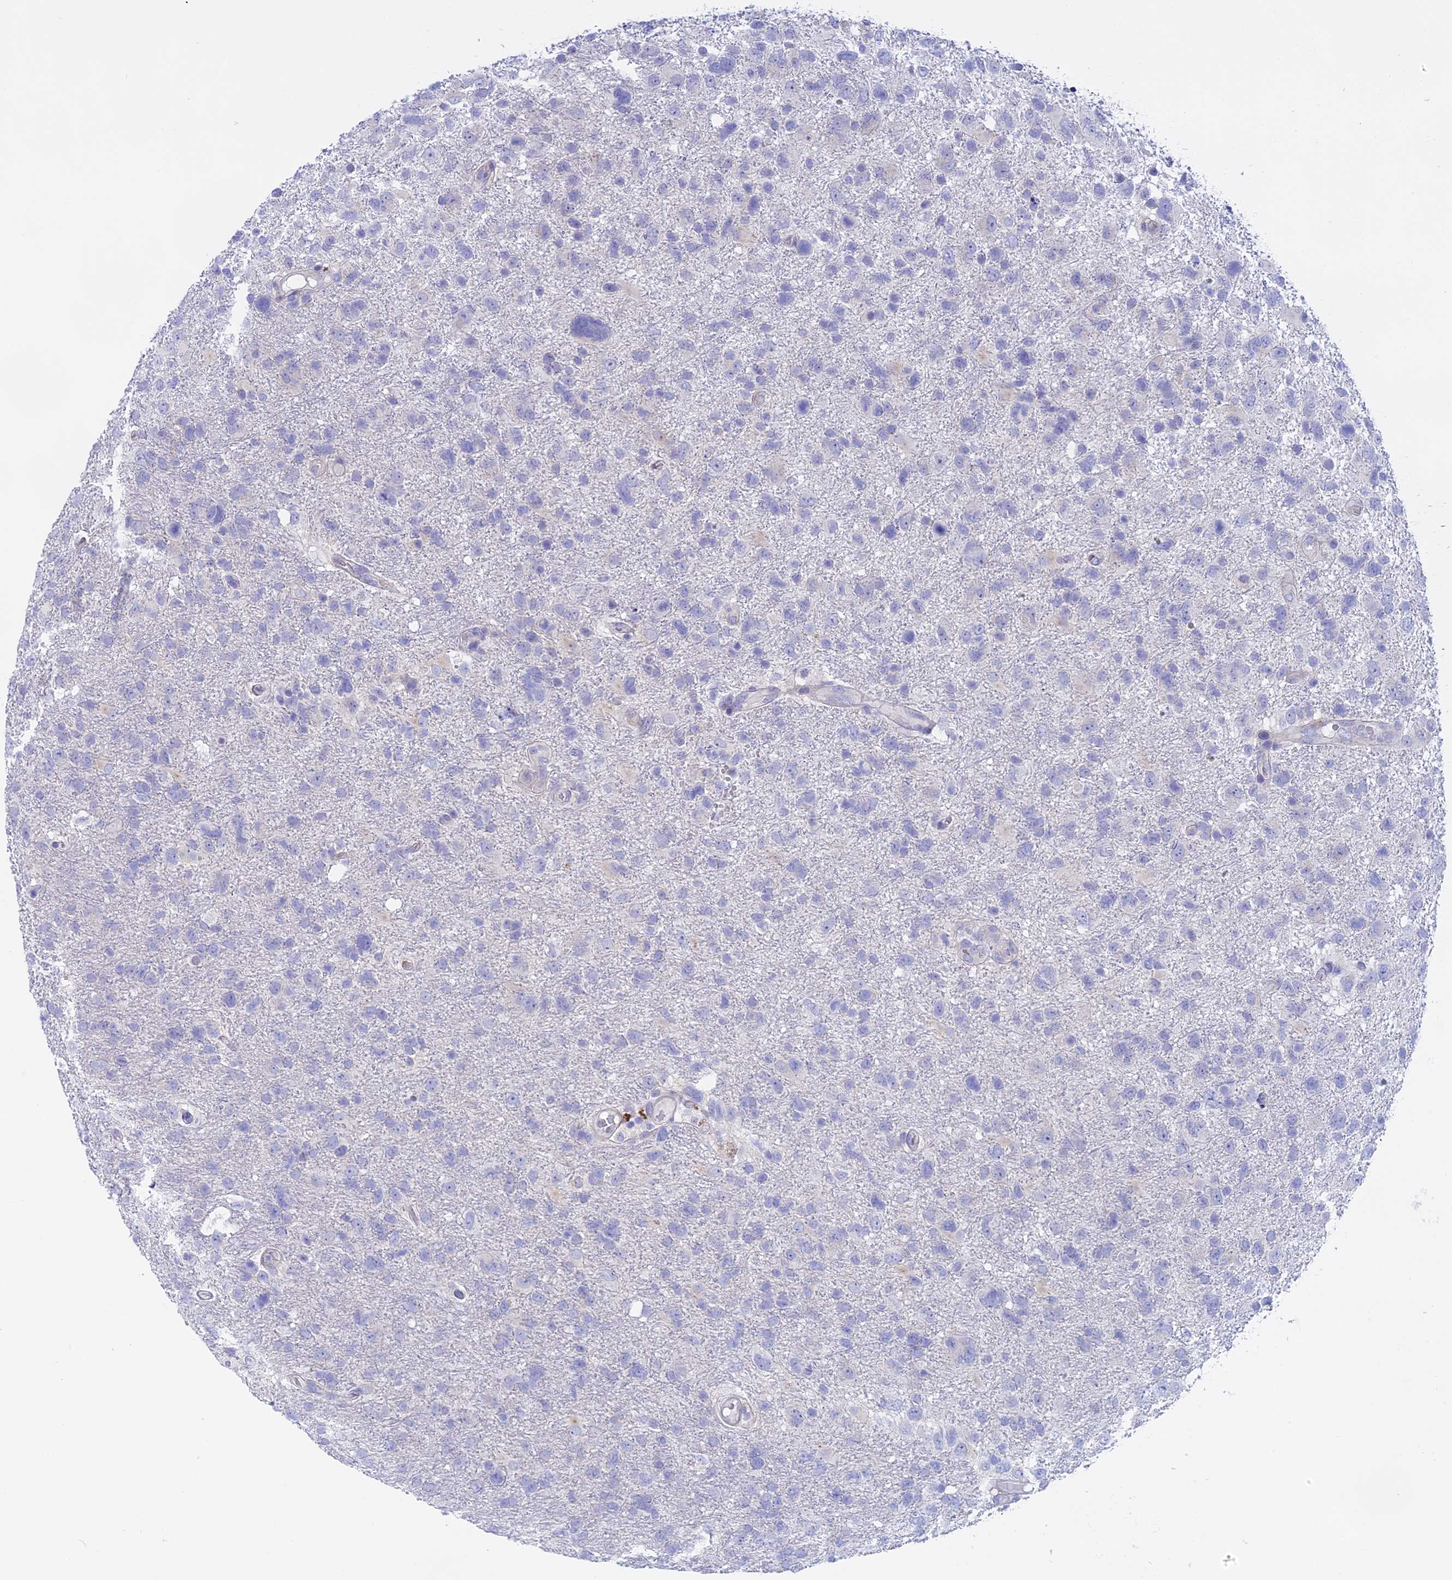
{"staining": {"intensity": "negative", "quantity": "none", "location": "none"}, "tissue": "glioma", "cell_type": "Tumor cells", "image_type": "cancer", "snomed": [{"axis": "morphology", "description": "Glioma, malignant, High grade"}, {"axis": "topography", "description": "Brain"}], "caption": "The immunohistochemistry micrograph has no significant positivity in tumor cells of high-grade glioma (malignant) tissue.", "gene": "GLB1L", "patient": {"sex": "male", "age": 61}}